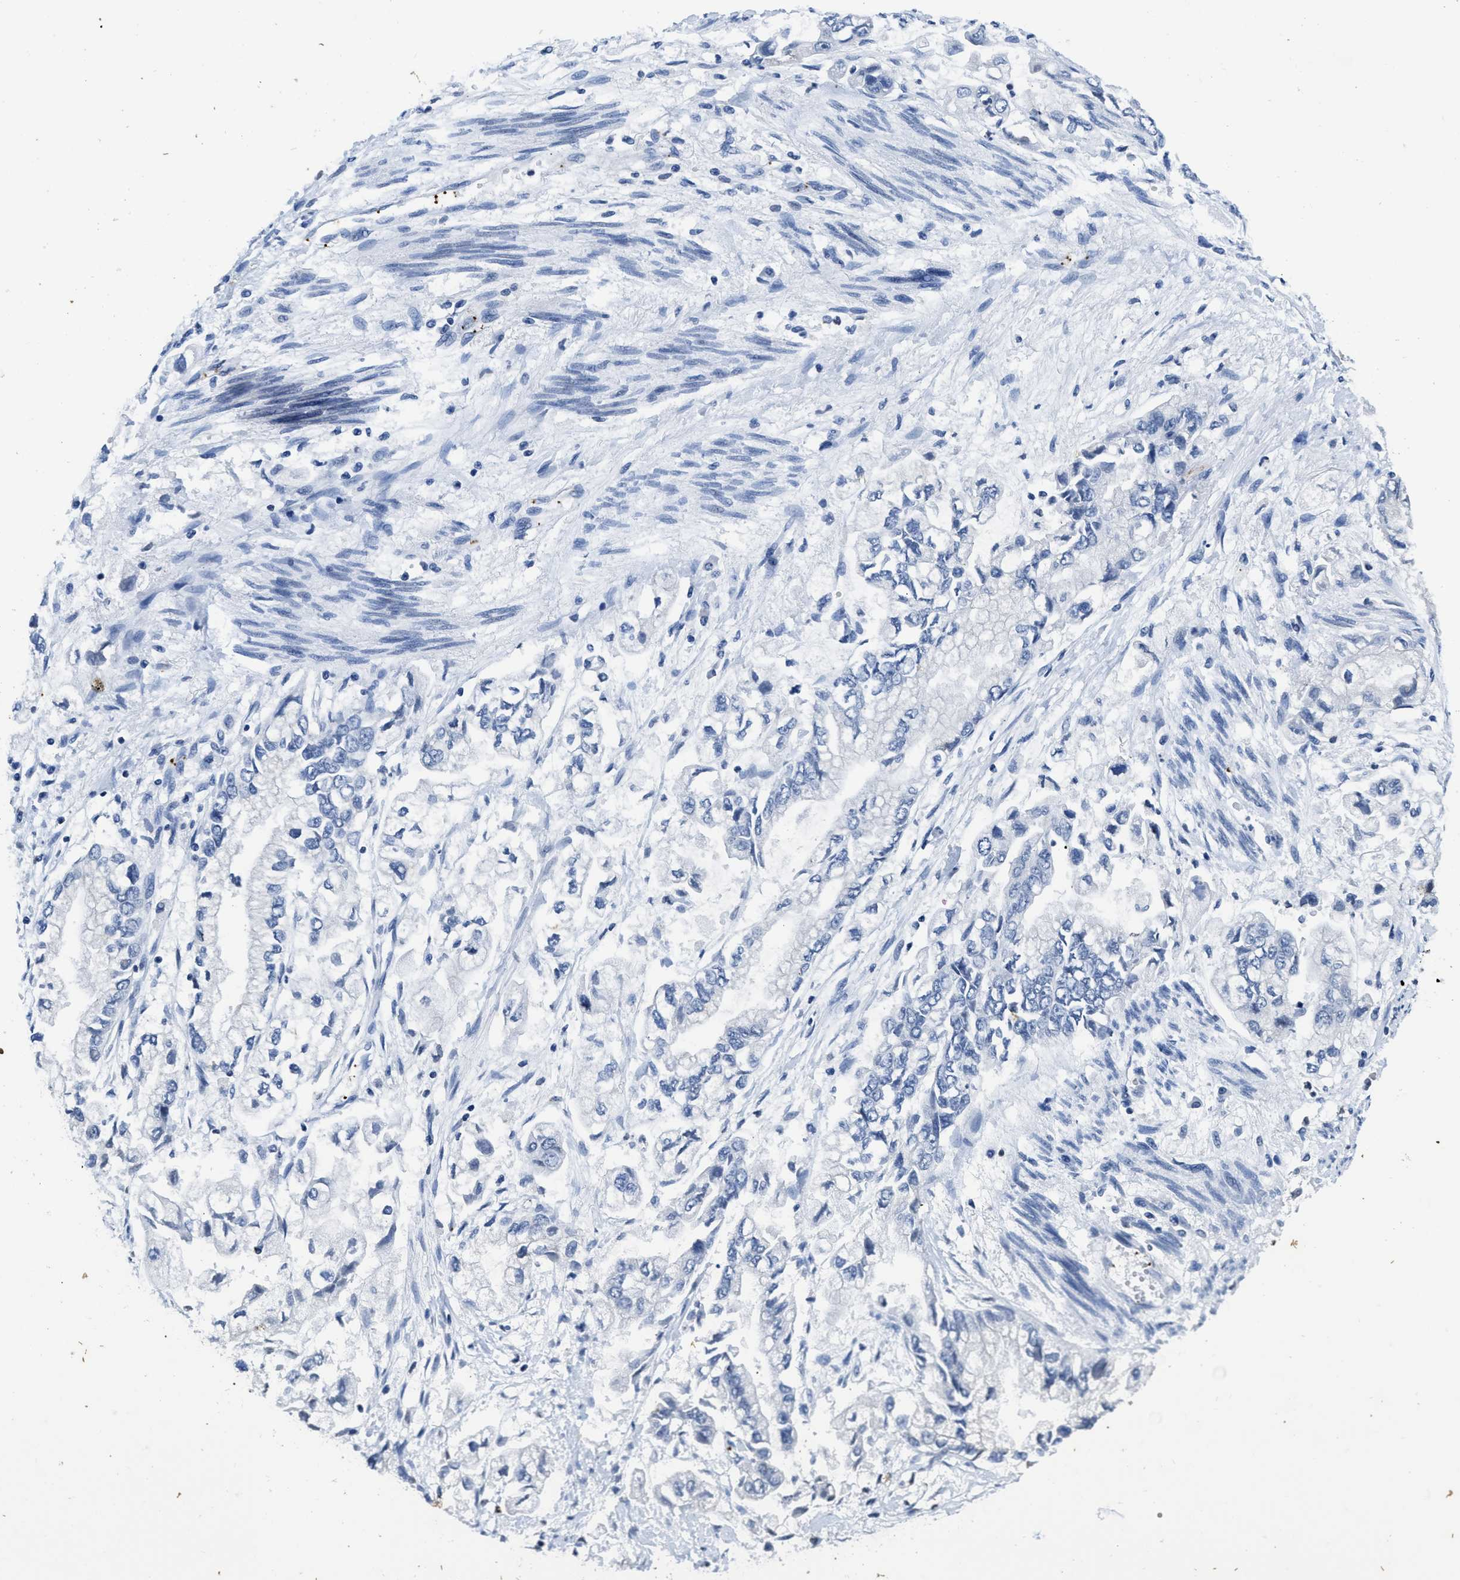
{"staining": {"intensity": "negative", "quantity": "none", "location": "none"}, "tissue": "stomach cancer", "cell_type": "Tumor cells", "image_type": "cancer", "snomed": [{"axis": "morphology", "description": "Normal tissue, NOS"}, {"axis": "morphology", "description": "Adenocarcinoma, NOS"}, {"axis": "topography", "description": "Stomach"}], "caption": "There is no significant positivity in tumor cells of stomach cancer (adenocarcinoma).", "gene": "ITGA2B", "patient": {"sex": "male", "age": 62}}